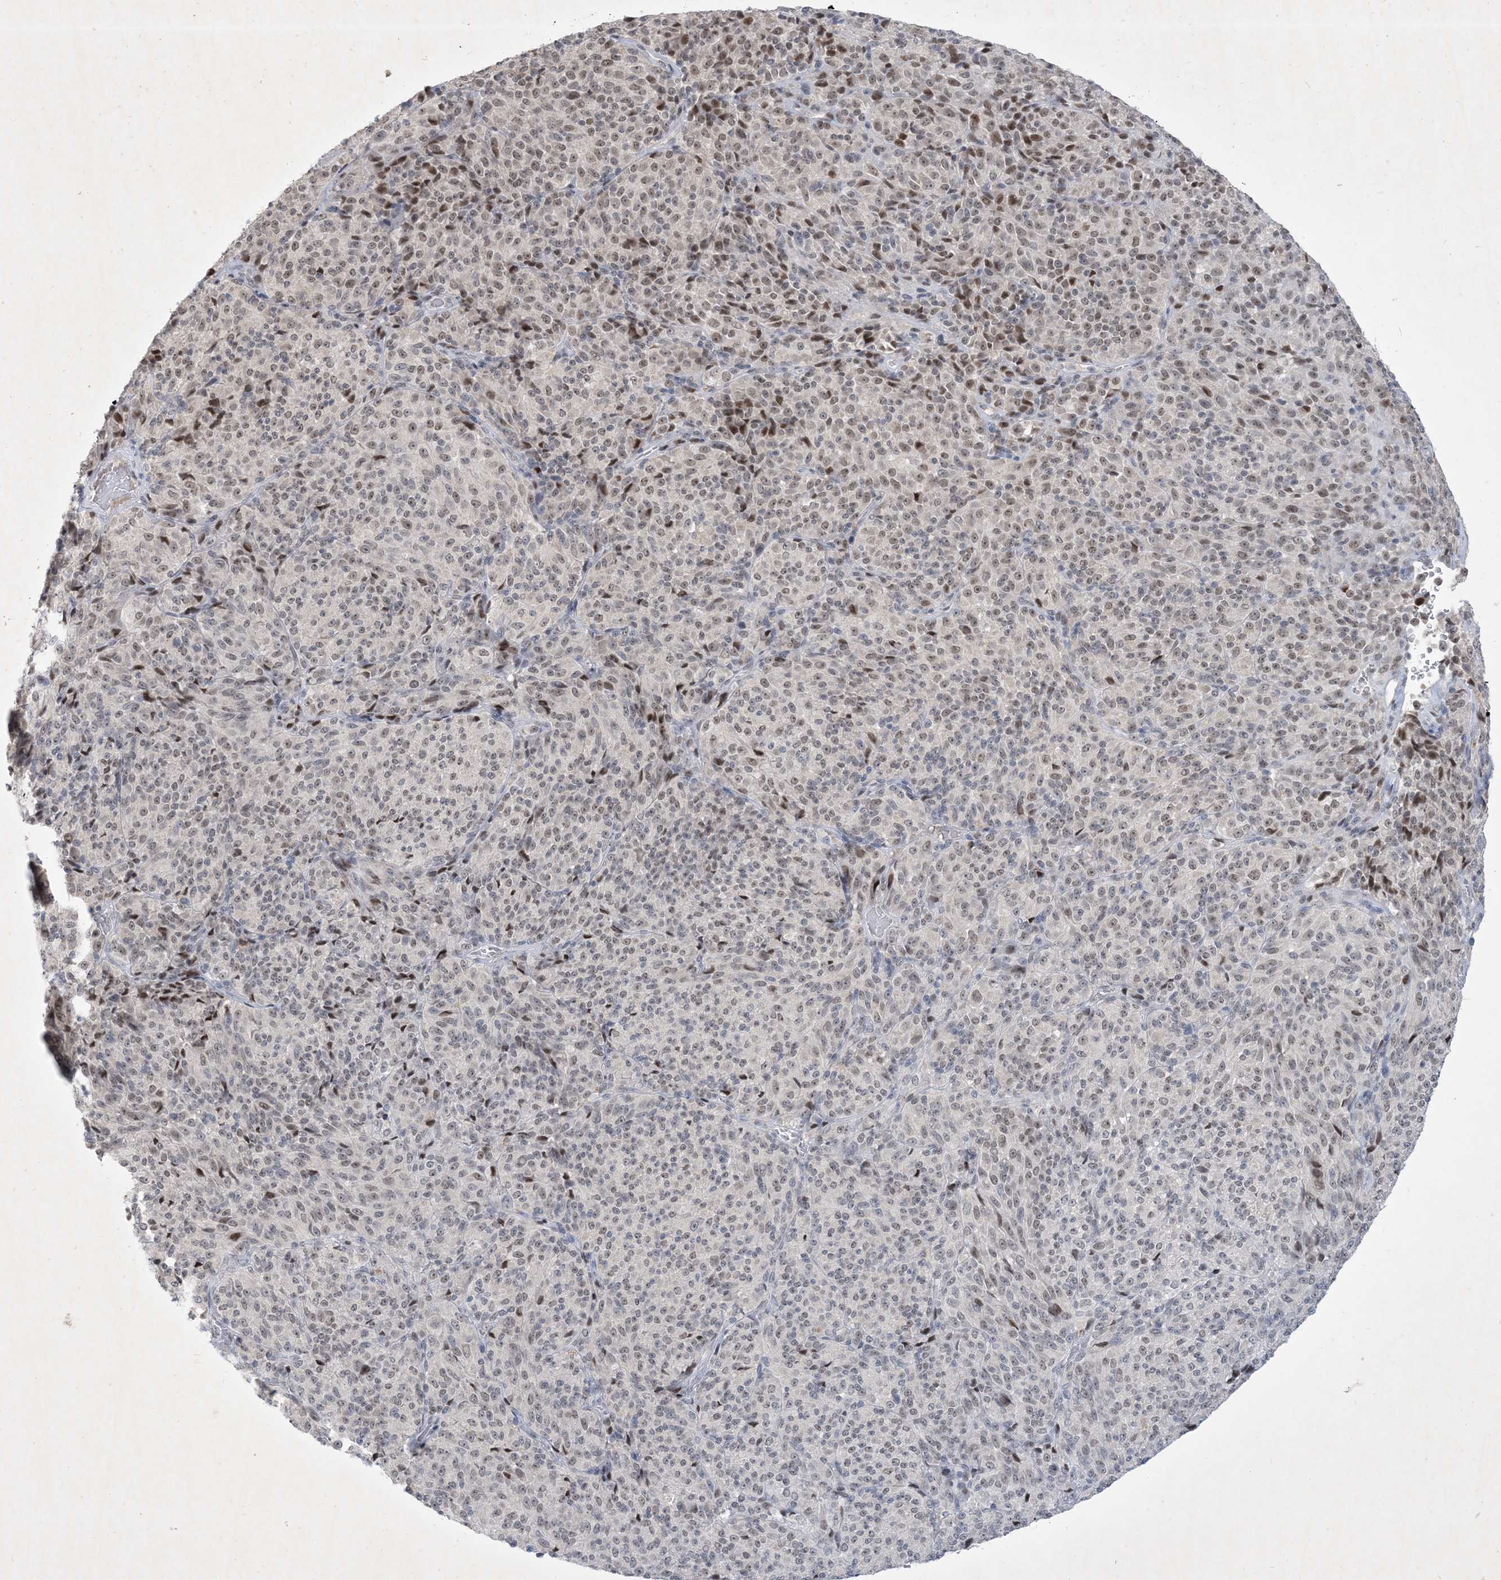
{"staining": {"intensity": "weak", "quantity": ">75%", "location": "nuclear"}, "tissue": "melanoma", "cell_type": "Tumor cells", "image_type": "cancer", "snomed": [{"axis": "morphology", "description": "Malignant melanoma, Metastatic site"}, {"axis": "topography", "description": "Brain"}], "caption": "Melanoma stained with immunohistochemistry exhibits weak nuclear expression in about >75% of tumor cells. Using DAB (3,3'-diaminobenzidine) (brown) and hematoxylin (blue) stains, captured at high magnification using brightfield microscopy.", "gene": "ZNF674", "patient": {"sex": "female", "age": 56}}